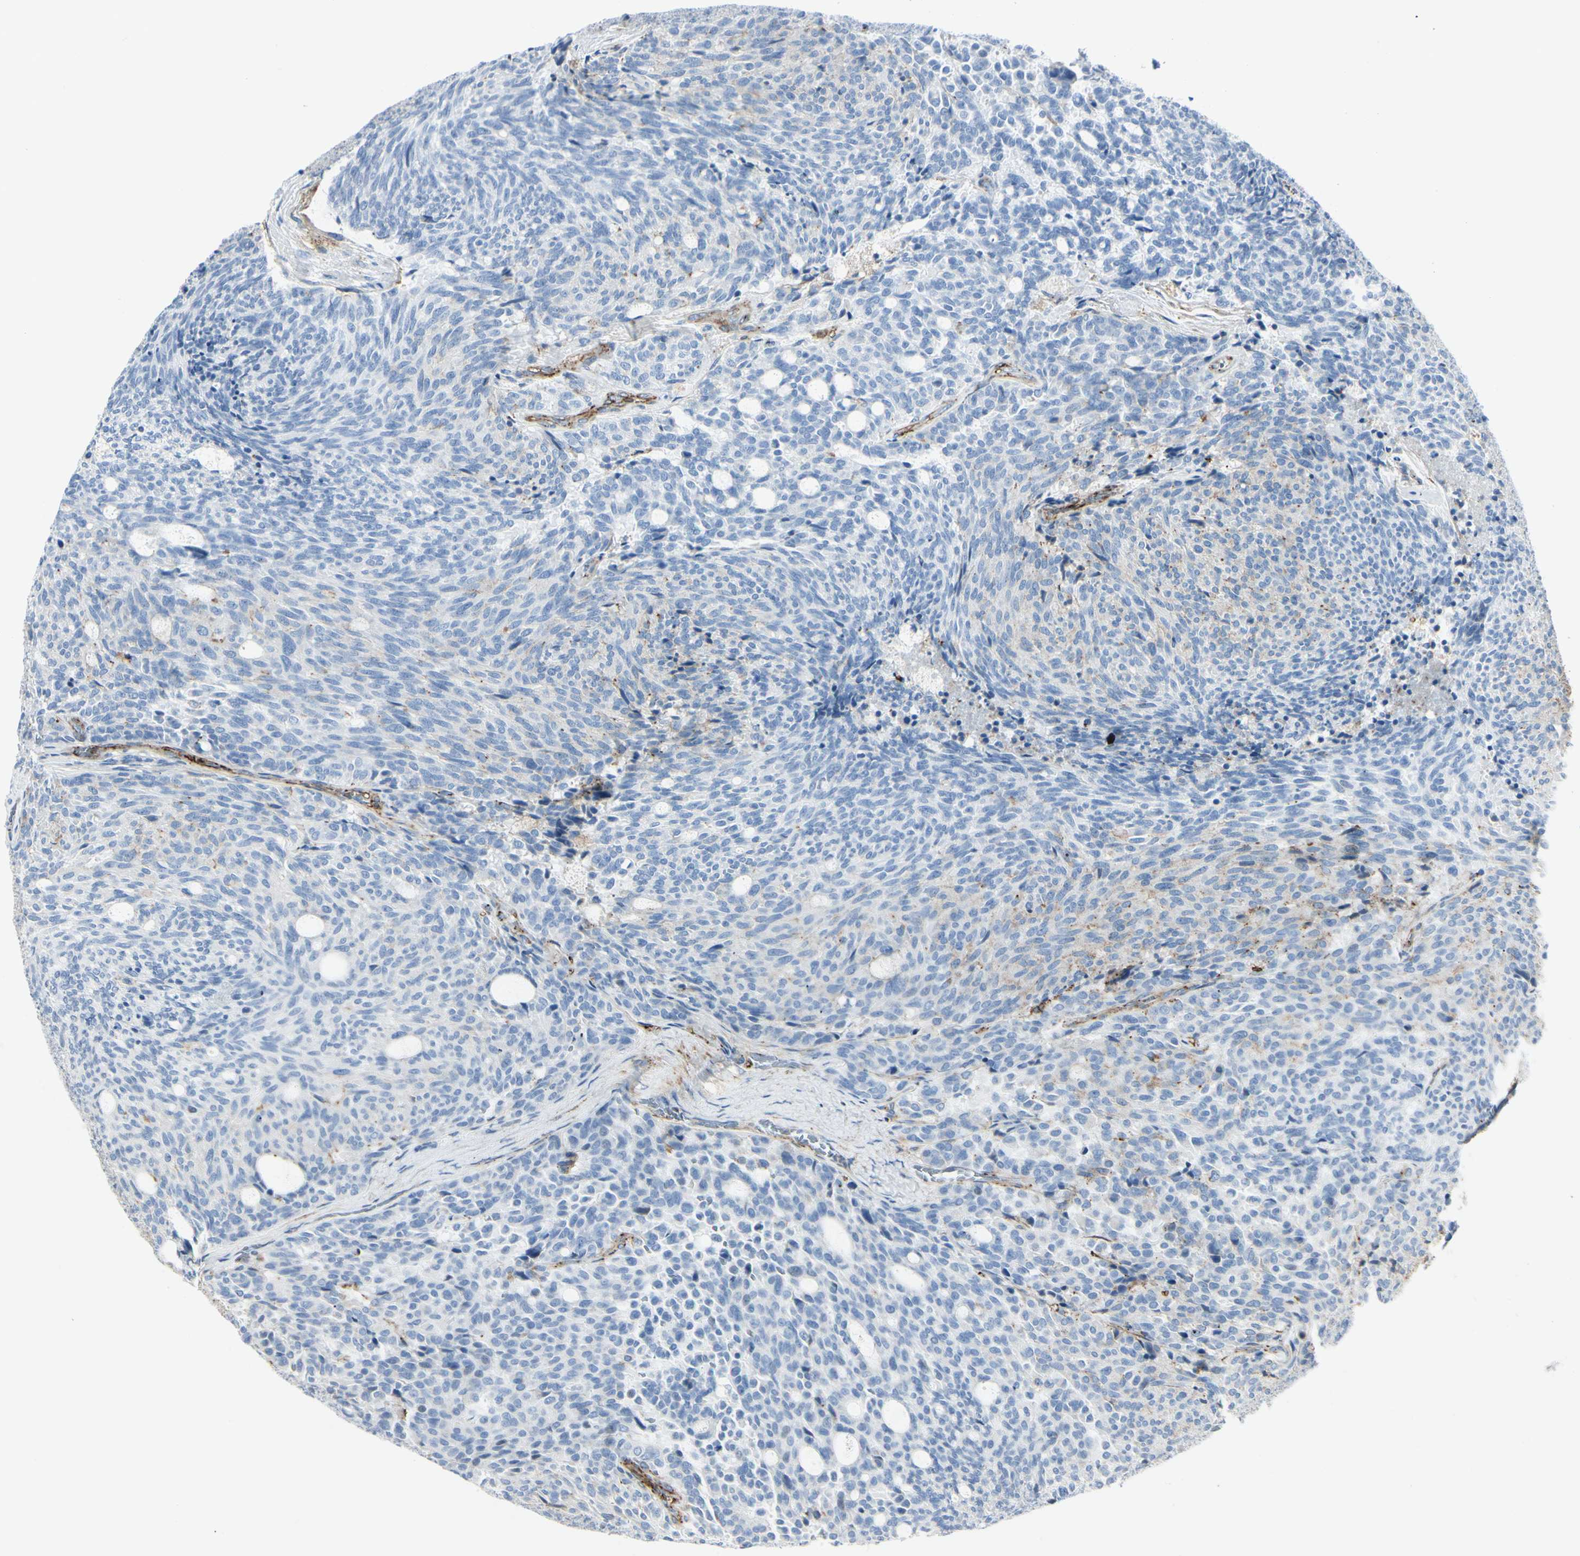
{"staining": {"intensity": "negative", "quantity": "none", "location": "none"}, "tissue": "carcinoid", "cell_type": "Tumor cells", "image_type": "cancer", "snomed": [{"axis": "morphology", "description": "Carcinoid, malignant, NOS"}, {"axis": "topography", "description": "Pancreas"}], "caption": "A high-resolution image shows immunohistochemistry (IHC) staining of carcinoid, which demonstrates no significant staining in tumor cells.", "gene": "CLEC2B", "patient": {"sex": "female", "age": 54}}